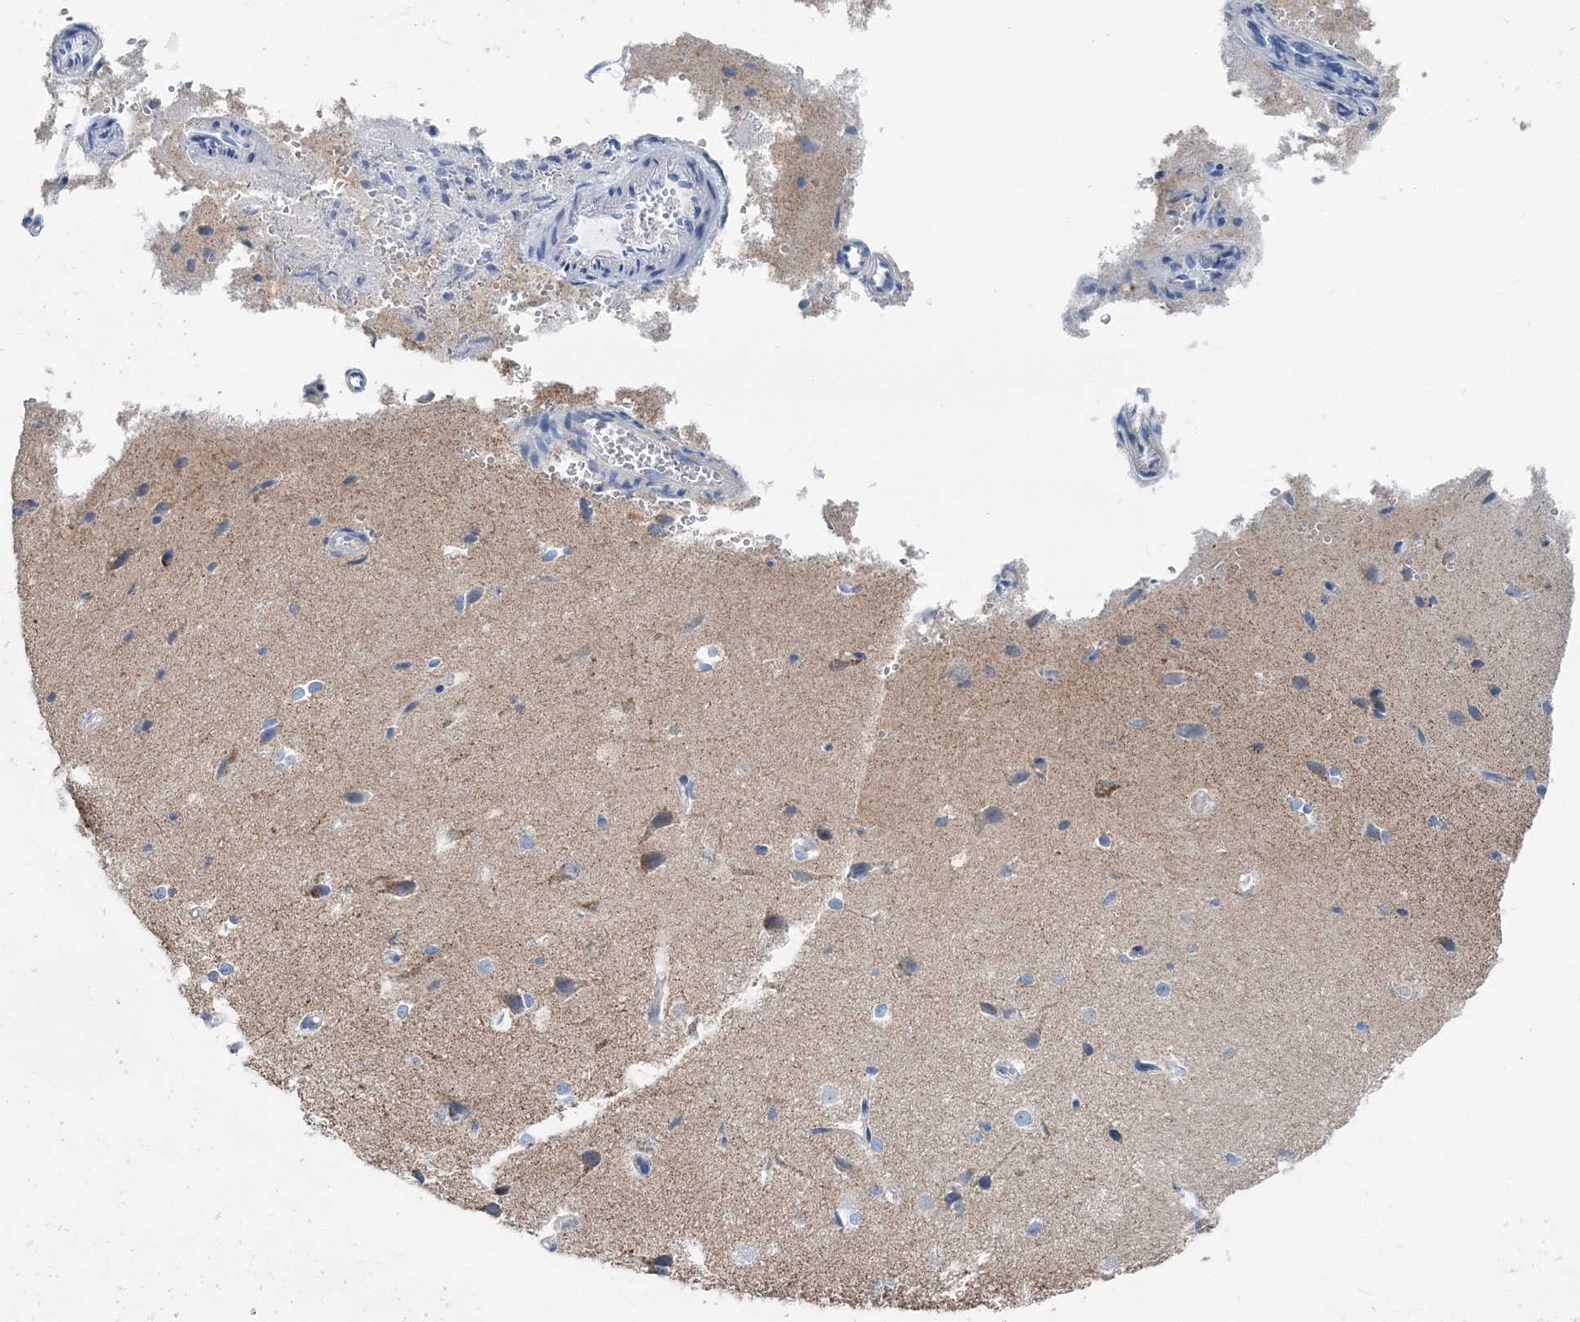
{"staining": {"intensity": "negative", "quantity": "none", "location": "none"}, "tissue": "cerebral cortex", "cell_type": "Endothelial cells", "image_type": "normal", "snomed": [{"axis": "morphology", "description": "Normal tissue, NOS"}, {"axis": "morphology", "description": "Developmental malformation"}, {"axis": "topography", "description": "Cerebral cortex"}], "caption": "The micrograph reveals no significant positivity in endothelial cells of cerebral cortex.", "gene": "GABARAPL2", "patient": {"sex": "female", "age": 30}}